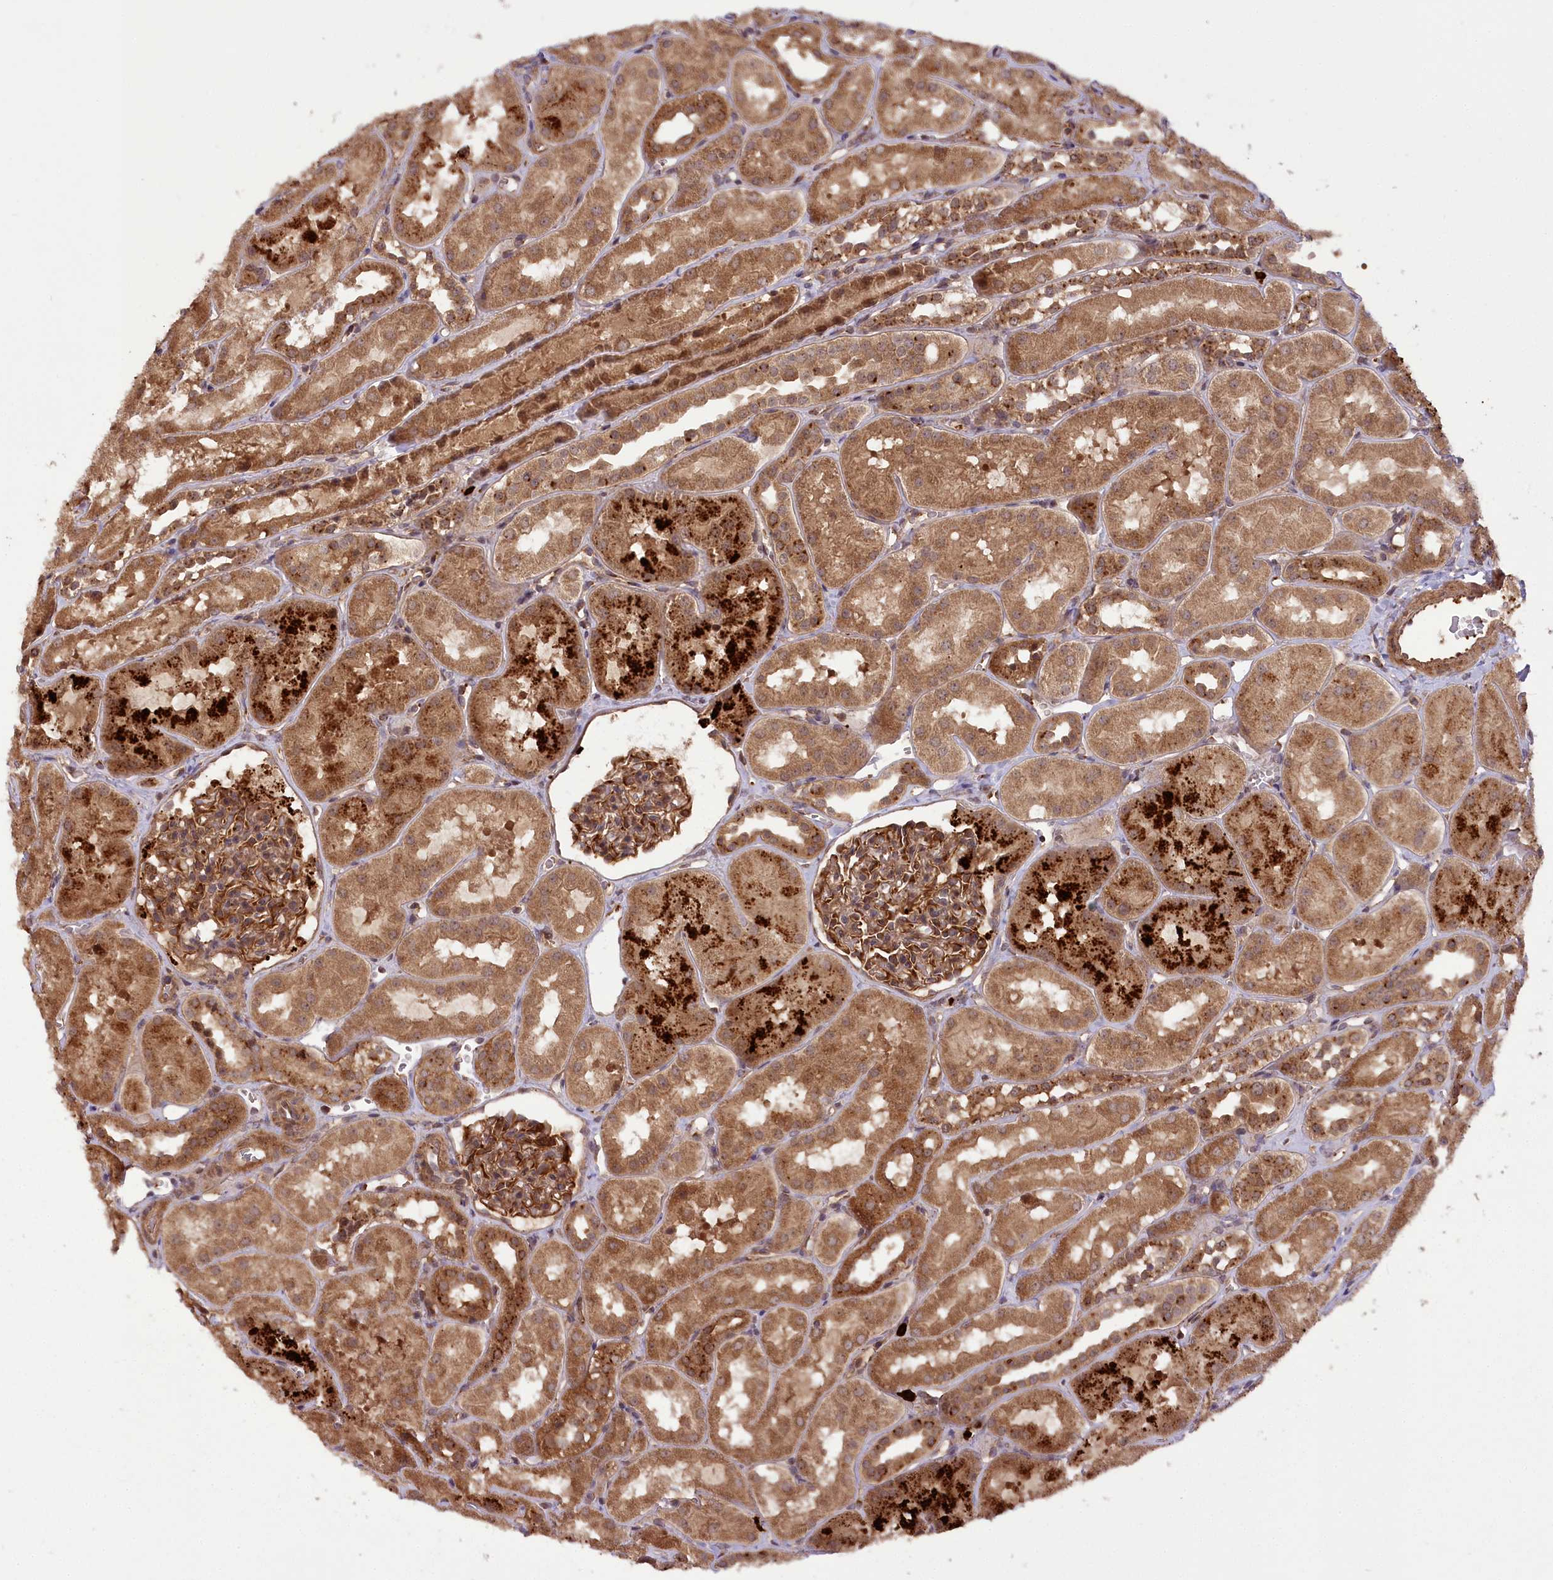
{"staining": {"intensity": "strong", "quantity": ">75%", "location": "cytoplasmic/membranous"}, "tissue": "kidney", "cell_type": "Cells in glomeruli", "image_type": "normal", "snomed": [{"axis": "morphology", "description": "Normal tissue, NOS"}, {"axis": "topography", "description": "Kidney"}, {"axis": "topography", "description": "Urinary bladder"}], "caption": "Immunohistochemistry (IHC) (DAB (3,3'-diaminobenzidine)) staining of normal human kidney exhibits strong cytoplasmic/membranous protein staining in approximately >75% of cells in glomeruli.", "gene": "CARD19", "patient": {"sex": "male", "age": 16}}